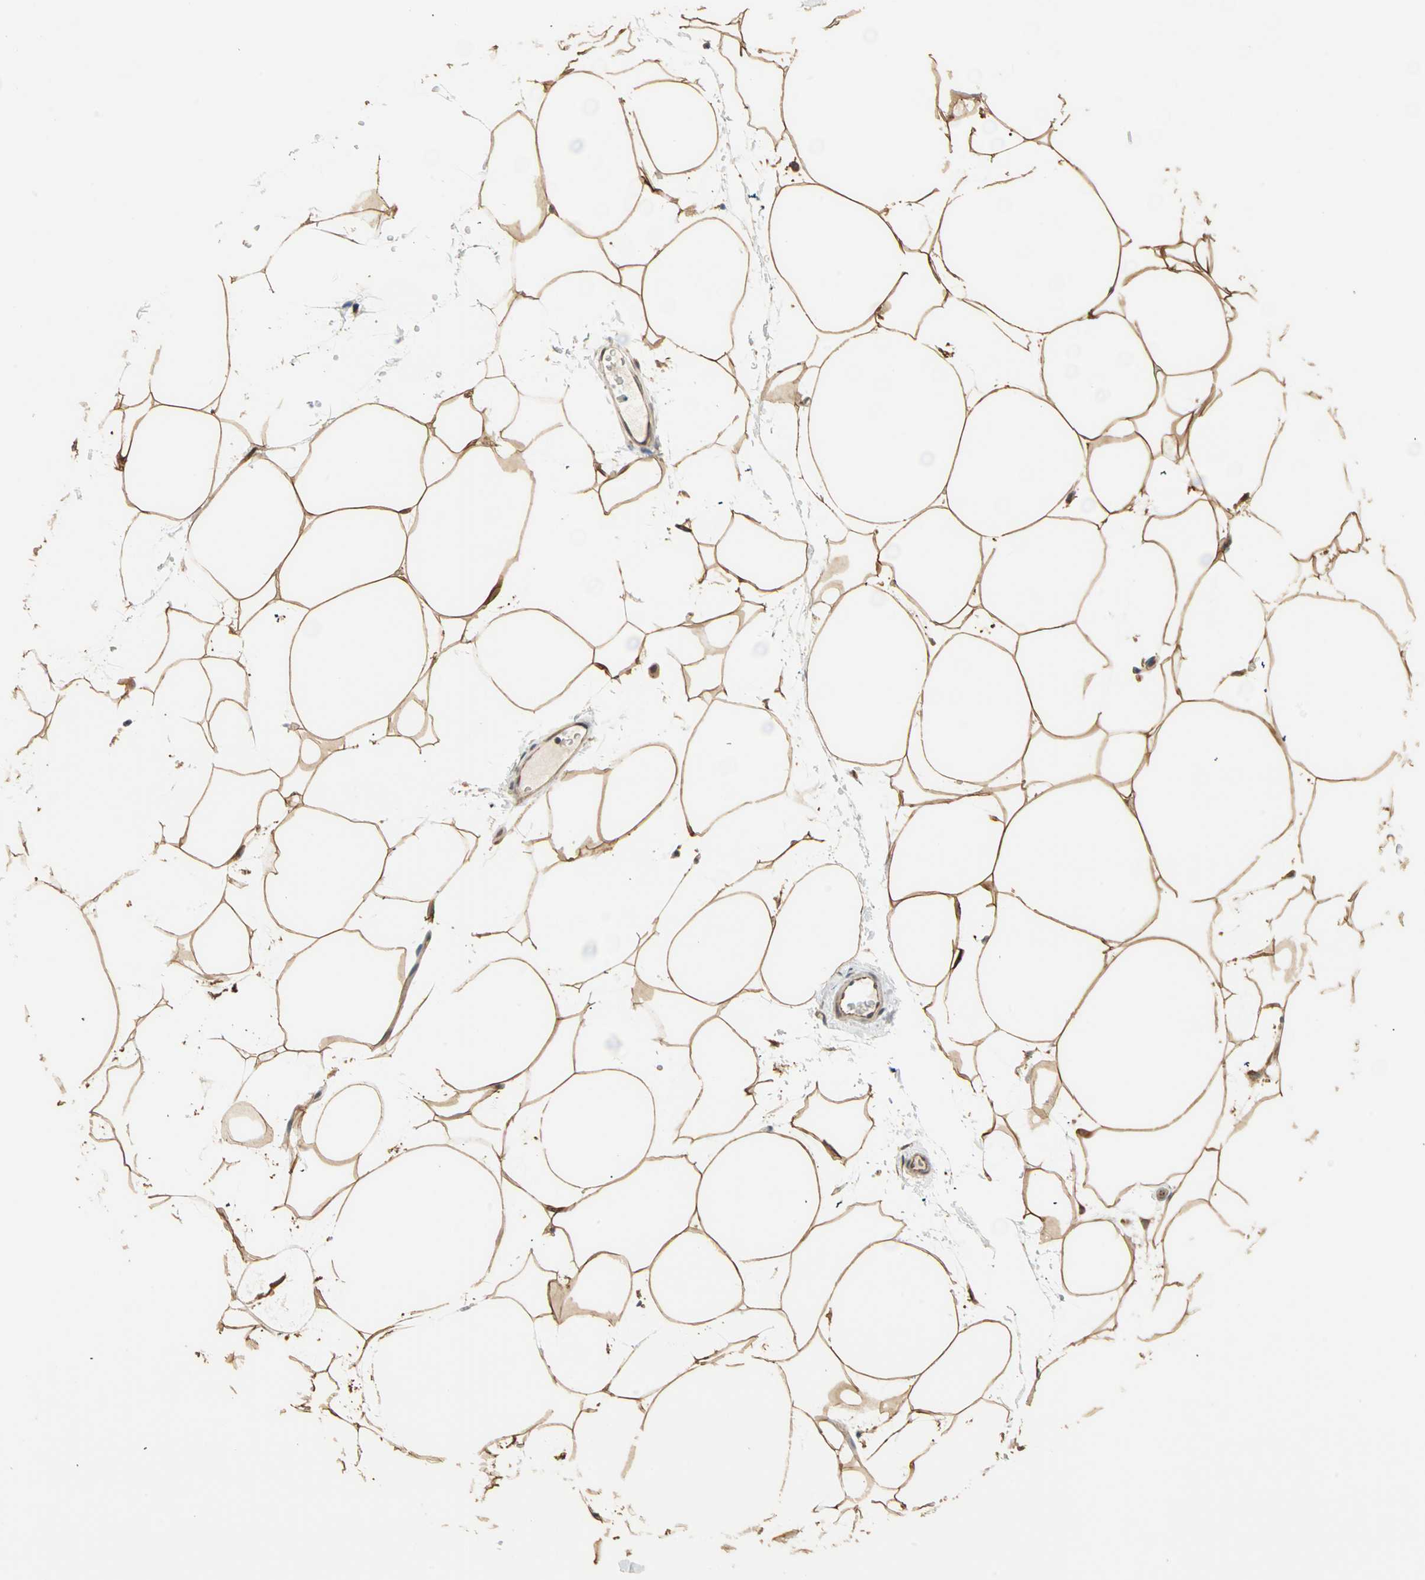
{"staining": {"intensity": "moderate", "quantity": ">75%", "location": "cytoplasmic/membranous"}, "tissue": "adipose tissue", "cell_type": "Adipocytes", "image_type": "normal", "snomed": [{"axis": "morphology", "description": "Normal tissue, NOS"}, {"axis": "morphology", "description": "Duct carcinoma"}, {"axis": "topography", "description": "Breast"}, {"axis": "topography", "description": "Adipose tissue"}], "caption": "IHC of benign human adipose tissue demonstrates medium levels of moderate cytoplasmic/membranous expression in approximately >75% of adipocytes.", "gene": "SAR1A", "patient": {"sex": "female", "age": 37}}